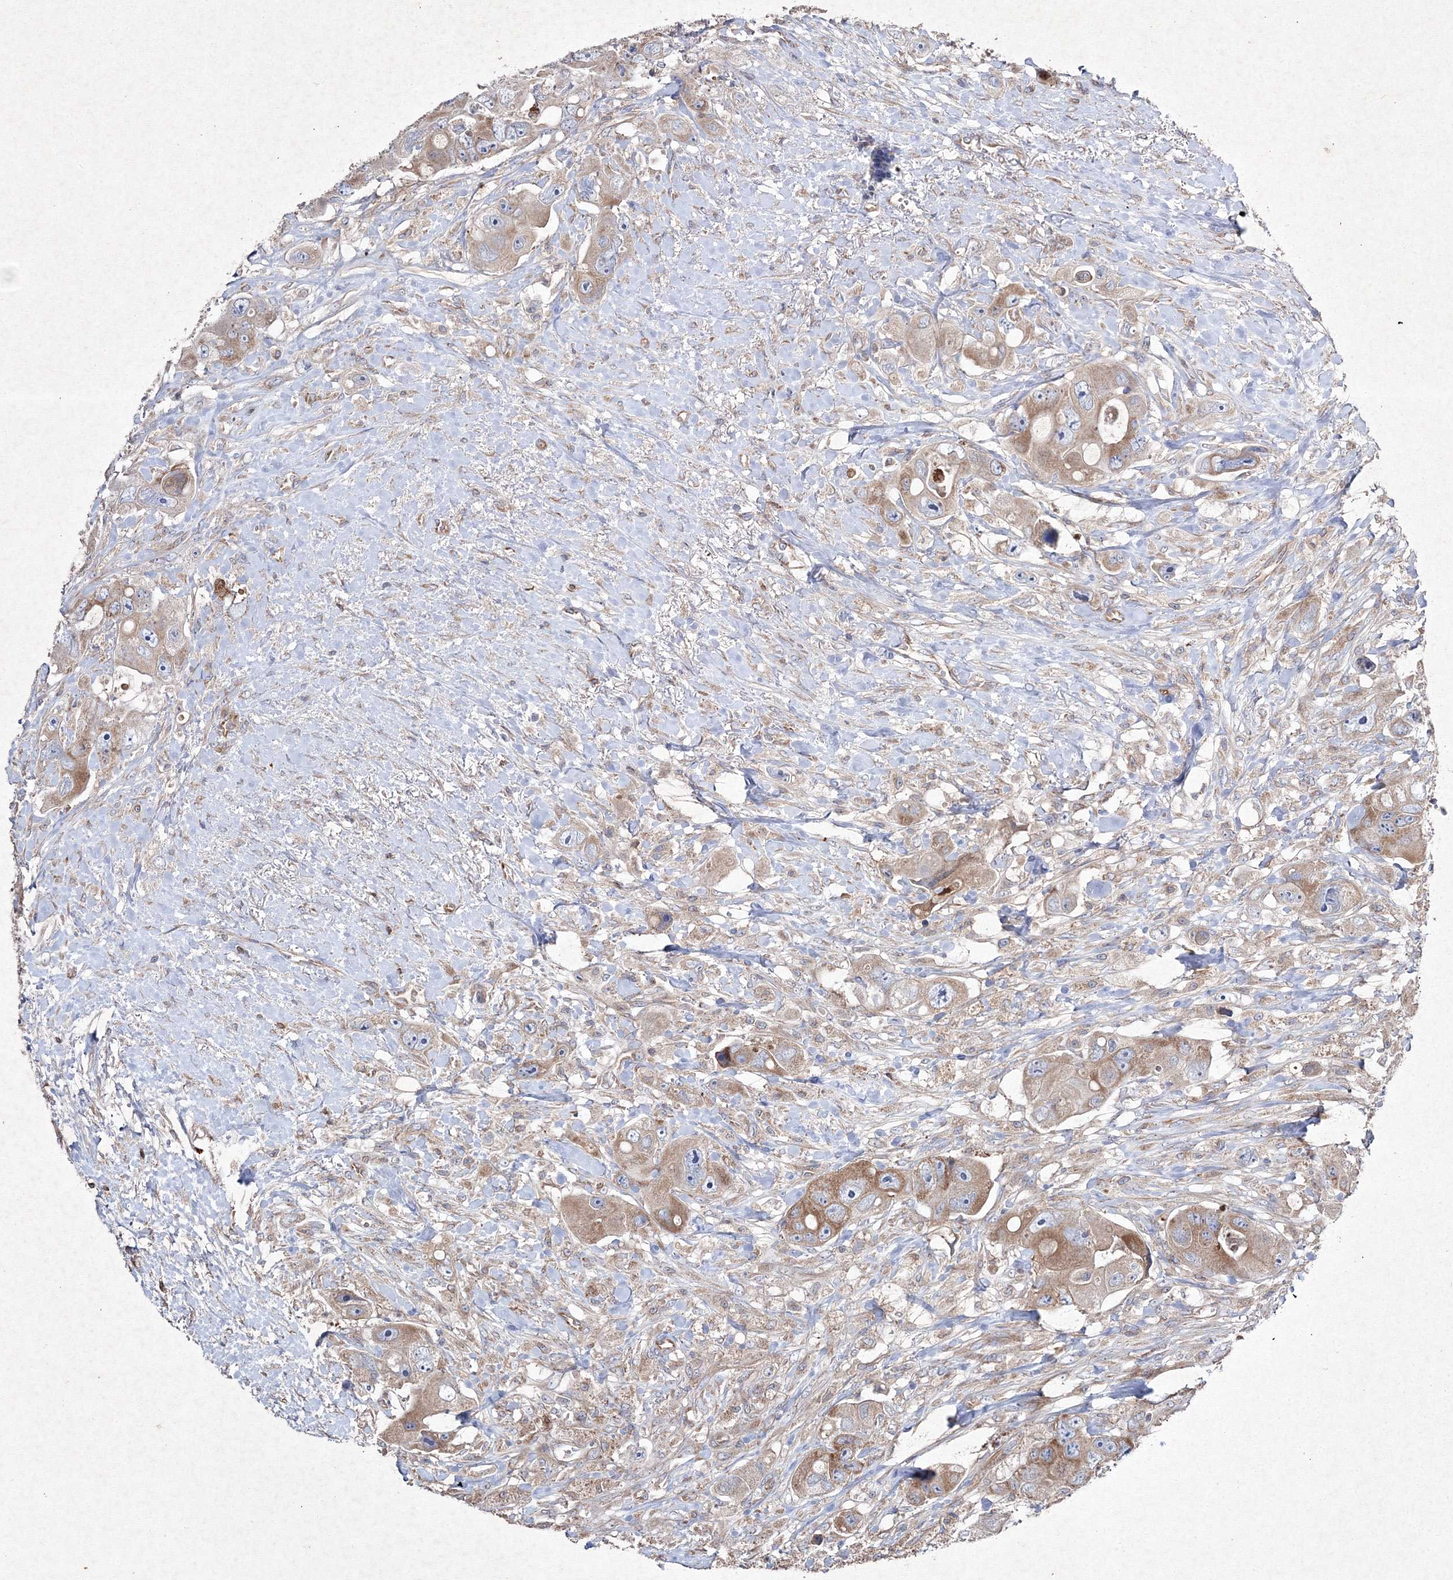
{"staining": {"intensity": "moderate", "quantity": ">75%", "location": "cytoplasmic/membranous"}, "tissue": "colorectal cancer", "cell_type": "Tumor cells", "image_type": "cancer", "snomed": [{"axis": "morphology", "description": "Adenocarcinoma, NOS"}, {"axis": "topography", "description": "Colon"}], "caption": "An image showing moderate cytoplasmic/membranous staining in about >75% of tumor cells in colorectal adenocarcinoma, as visualized by brown immunohistochemical staining.", "gene": "GFM1", "patient": {"sex": "female", "age": 46}}